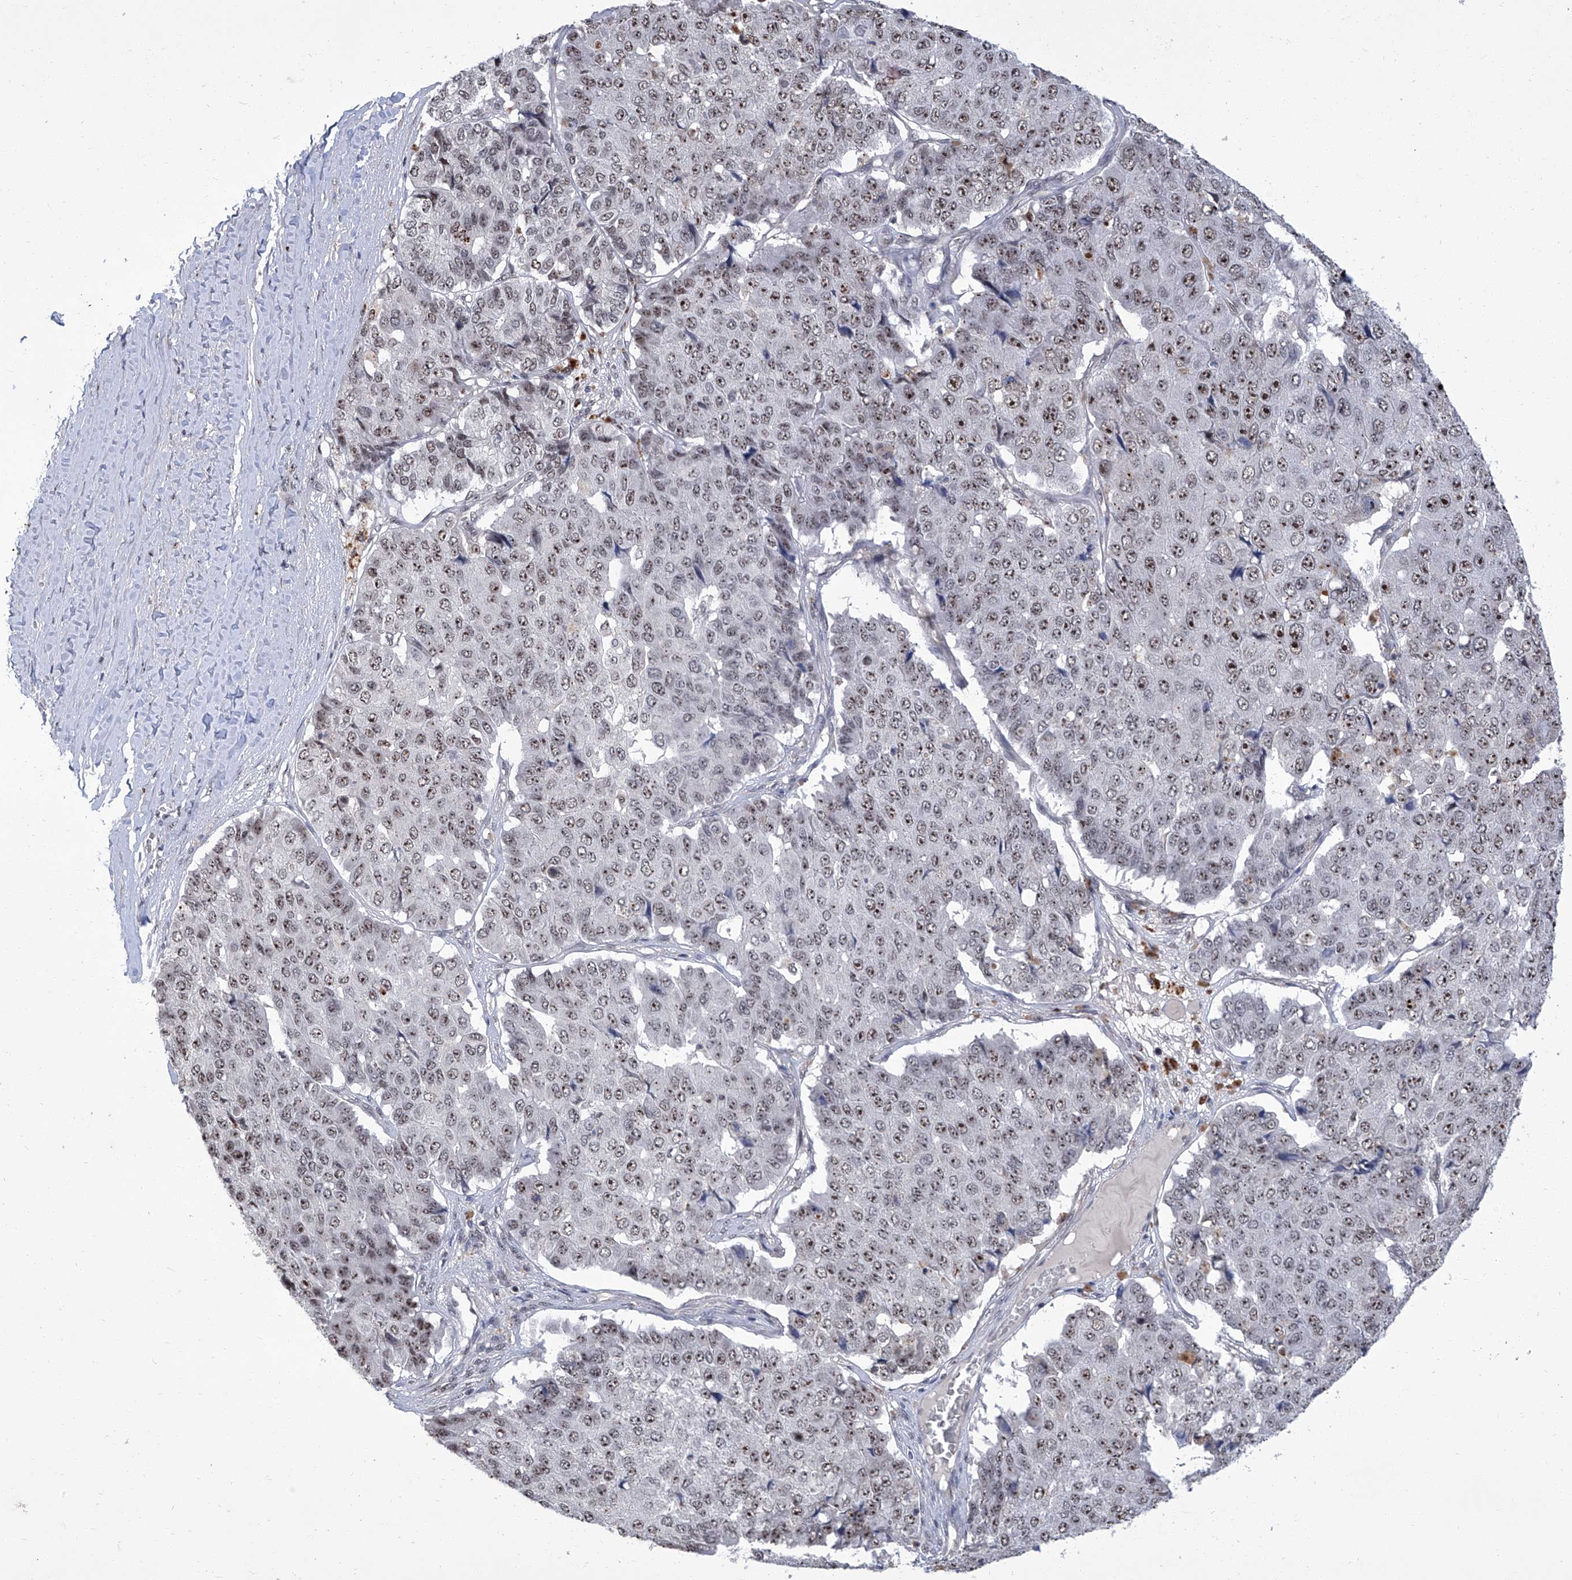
{"staining": {"intensity": "moderate", "quantity": ">75%", "location": "nuclear"}, "tissue": "pancreatic cancer", "cell_type": "Tumor cells", "image_type": "cancer", "snomed": [{"axis": "morphology", "description": "Adenocarcinoma, NOS"}, {"axis": "topography", "description": "Pancreas"}], "caption": "This is a histology image of immunohistochemistry (IHC) staining of pancreatic cancer, which shows moderate positivity in the nuclear of tumor cells.", "gene": "CMTR1", "patient": {"sex": "male", "age": 50}}